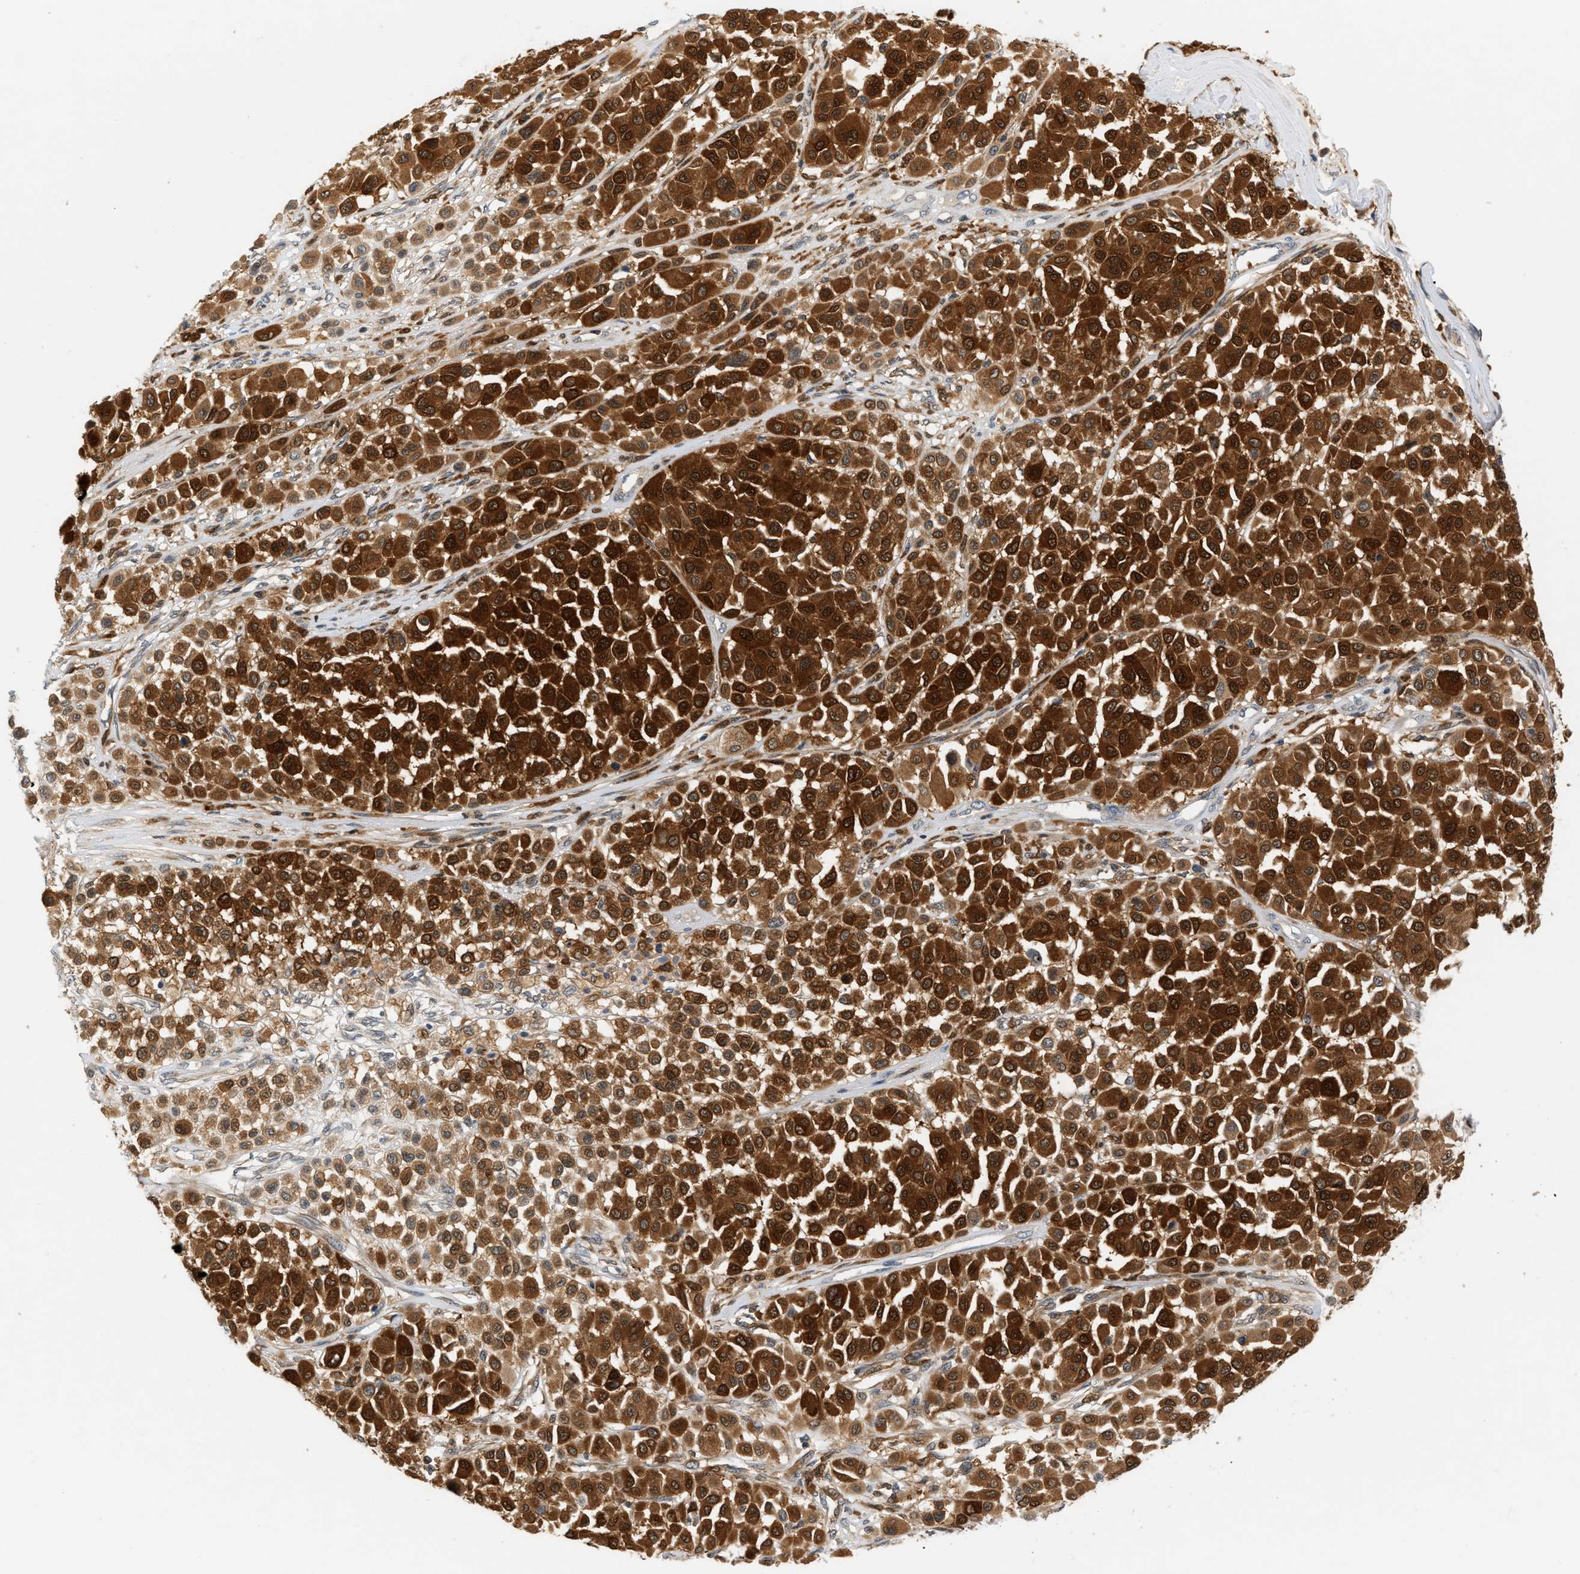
{"staining": {"intensity": "strong", "quantity": ">75%", "location": "cytoplasmic/membranous"}, "tissue": "melanoma", "cell_type": "Tumor cells", "image_type": "cancer", "snomed": [{"axis": "morphology", "description": "Malignant melanoma, Metastatic site"}, {"axis": "topography", "description": "Soft tissue"}], "caption": "Melanoma stained with a protein marker reveals strong staining in tumor cells.", "gene": "PYCARD", "patient": {"sex": "male", "age": 41}}